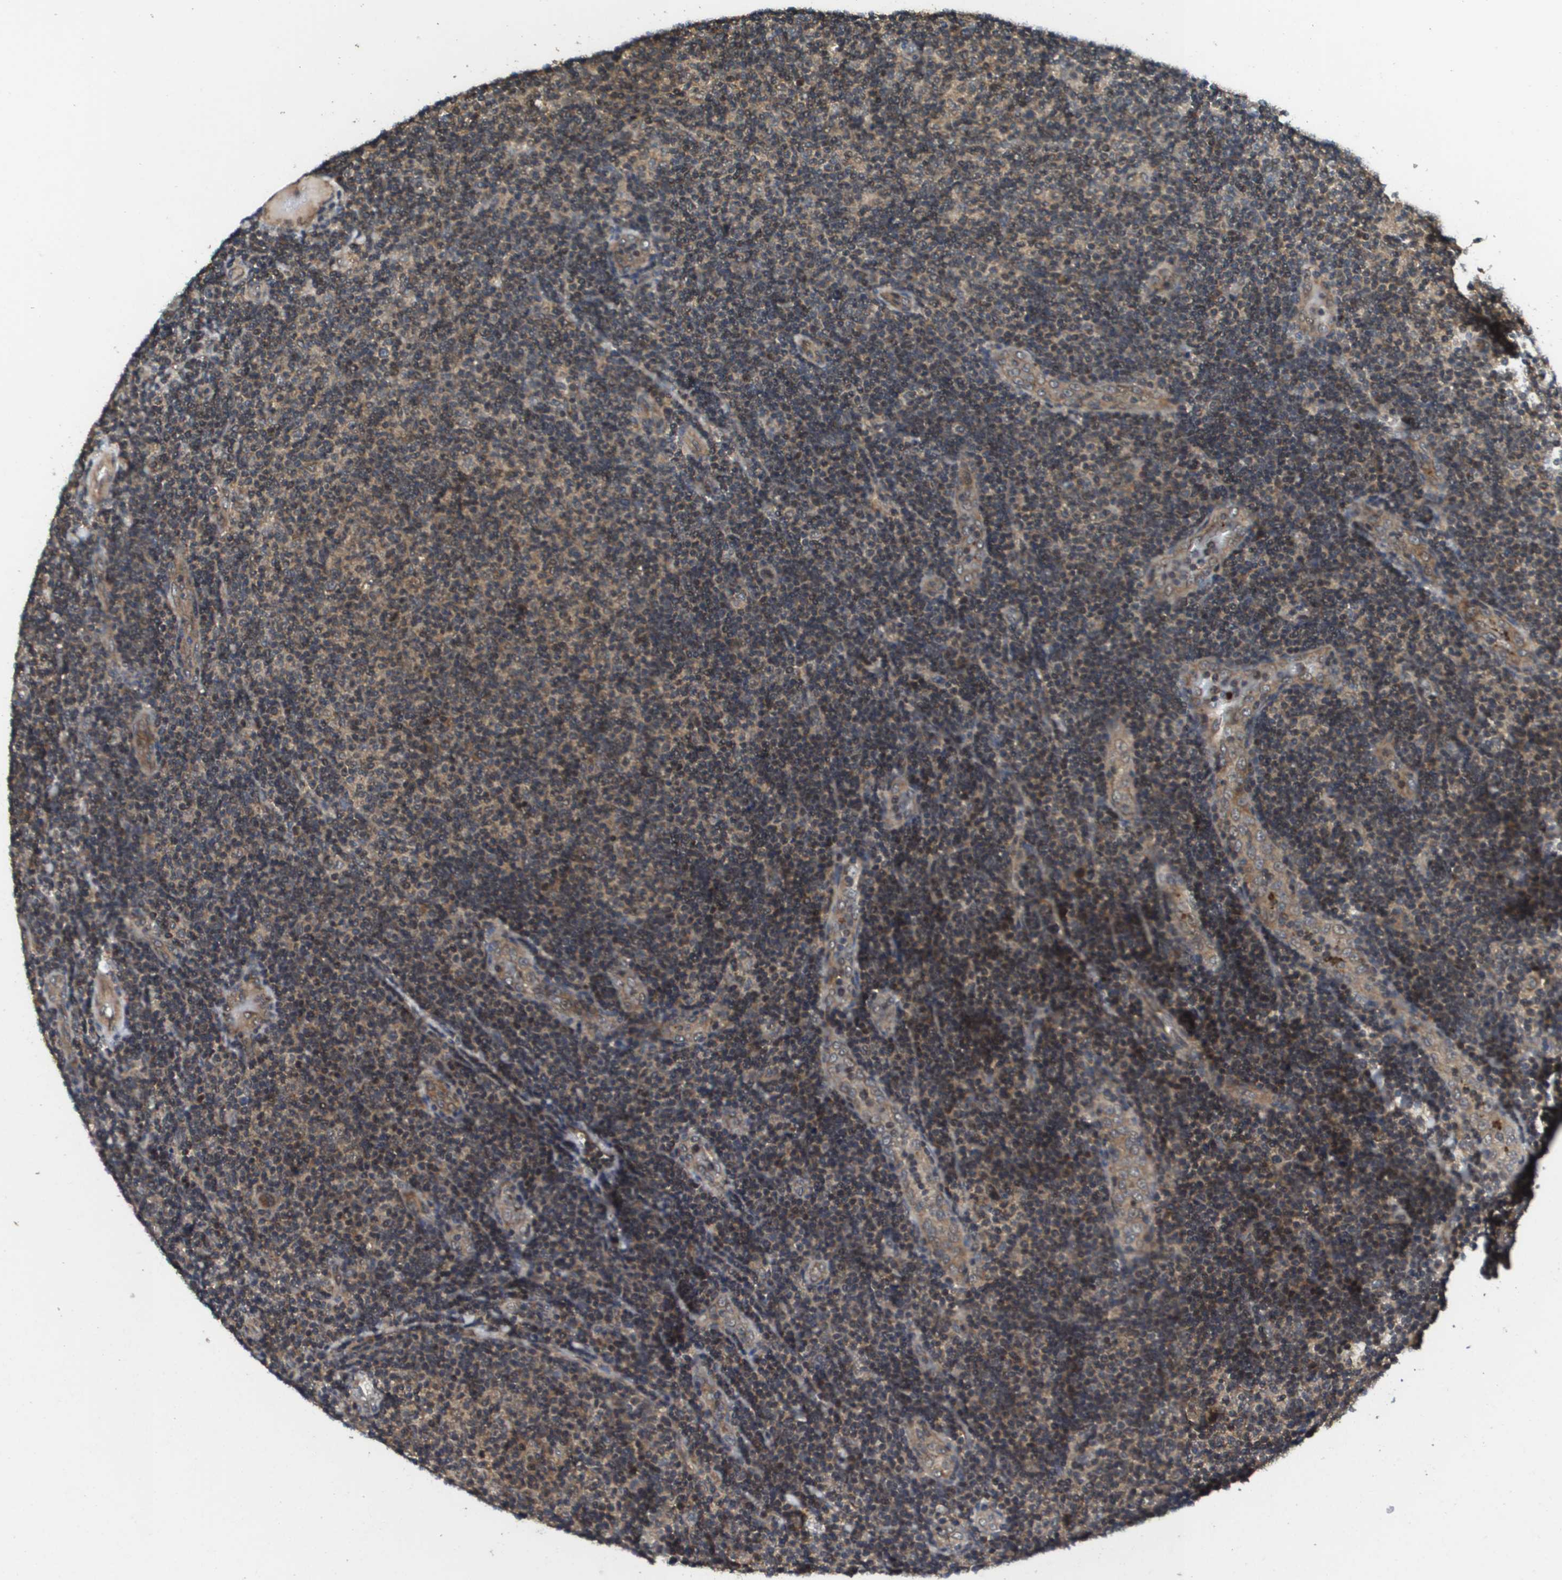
{"staining": {"intensity": "weak", "quantity": "25%-75%", "location": "cytoplasmic/membranous"}, "tissue": "lymphoma", "cell_type": "Tumor cells", "image_type": "cancer", "snomed": [{"axis": "morphology", "description": "Malignant lymphoma, non-Hodgkin's type, Low grade"}, {"axis": "topography", "description": "Lymph node"}], "caption": "Protein expression analysis of human lymphoma reveals weak cytoplasmic/membranous positivity in about 25%-75% of tumor cells.", "gene": "RBM38", "patient": {"sex": "male", "age": 83}}